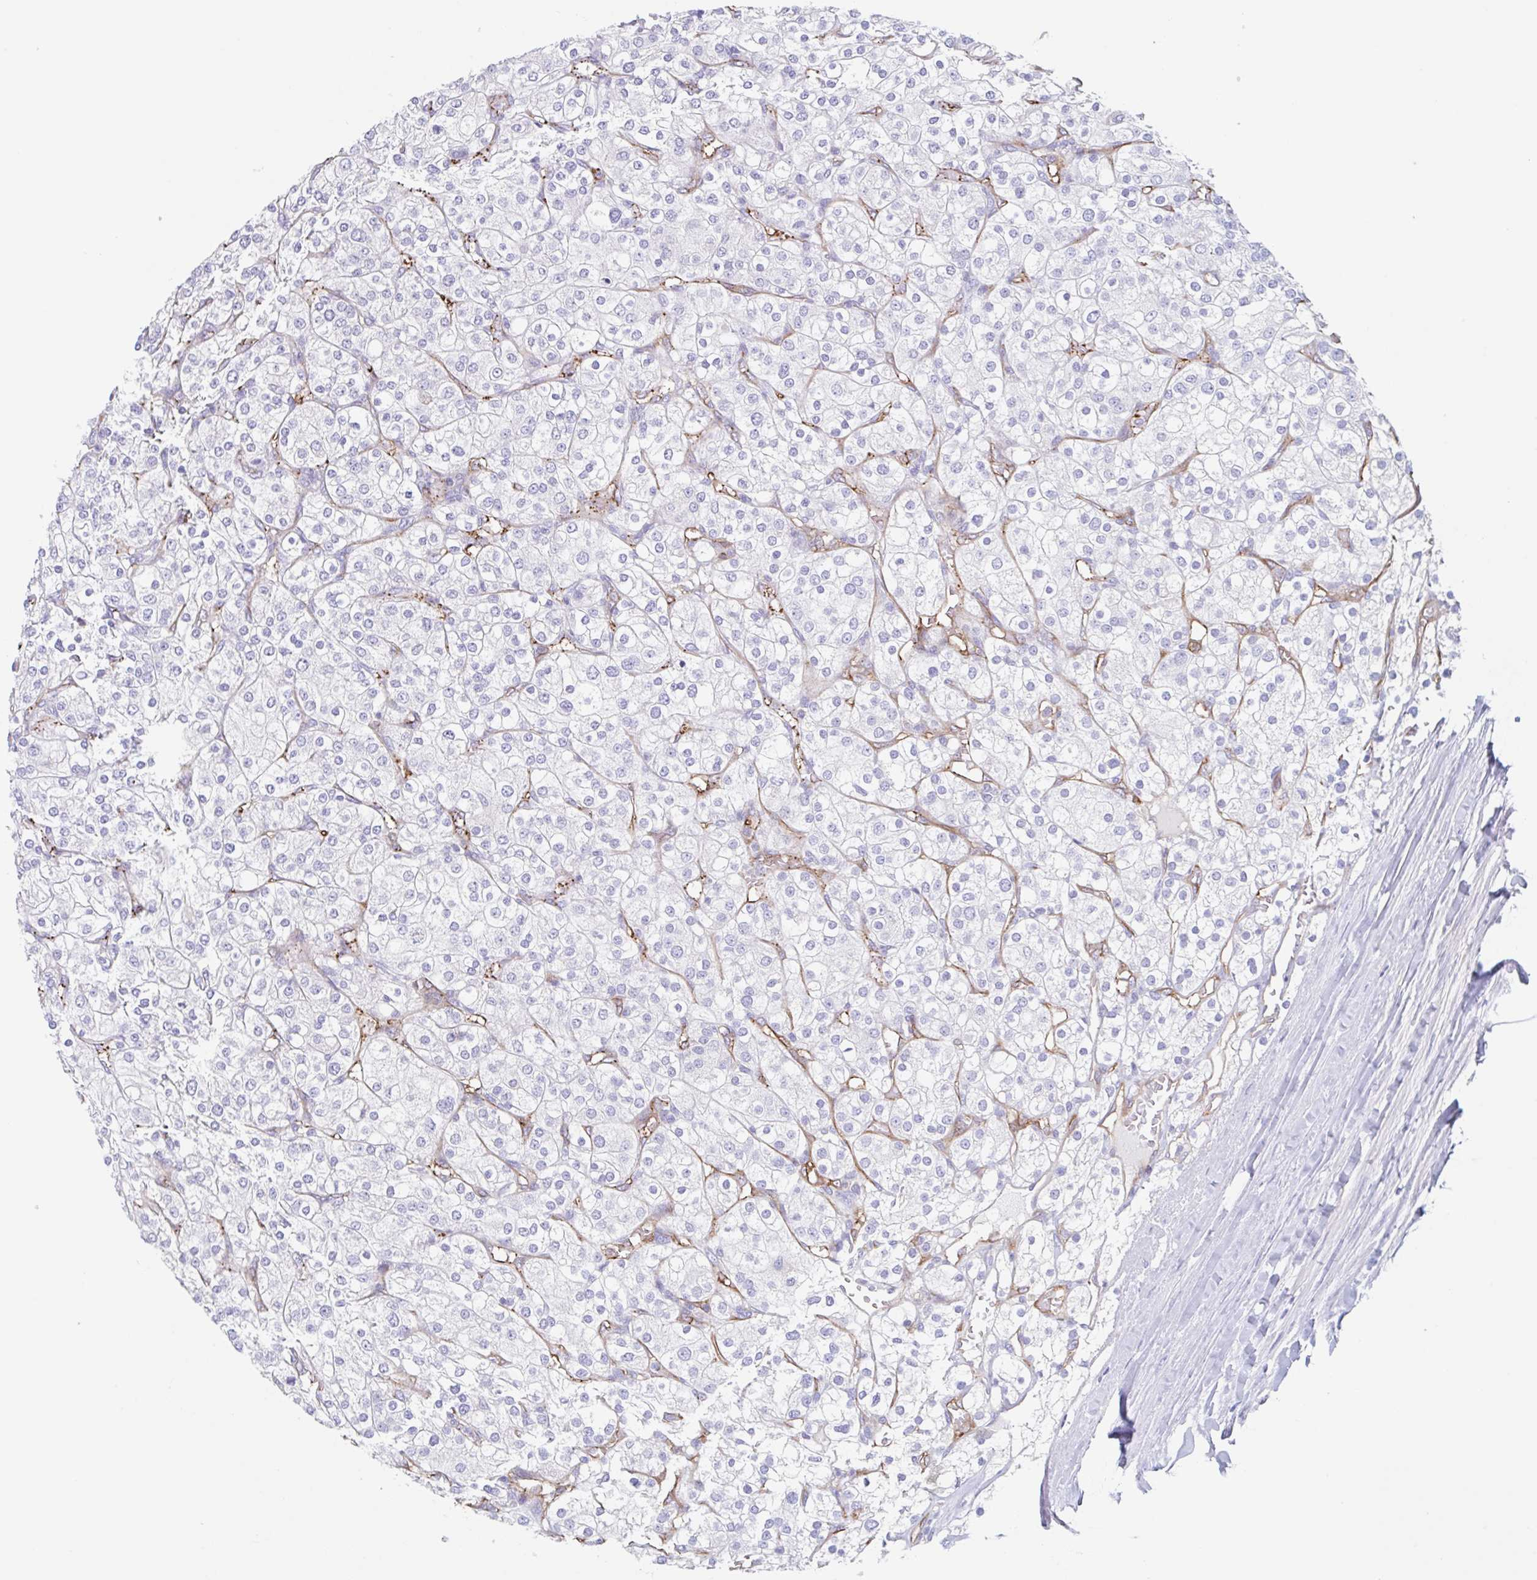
{"staining": {"intensity": "negative", "quantity": "none", "location": "none"}, "tissue": "renal cancer", "cell_type": "Tumor cells", "image_type": "cancer", "snomed": [{"axis": "morphology", "description": "Adenocarcinoma, NOS"}, {"axis": "topography", "description": "Kidney"}], "caption": "IHC micrograph of neoplastic tissue: human renal adenocarcinoma stained with DAB exhibits no significant protein expression in tumor cells.", "gene": "EHD4", "patient": {"sex": "male", "age": 80}}